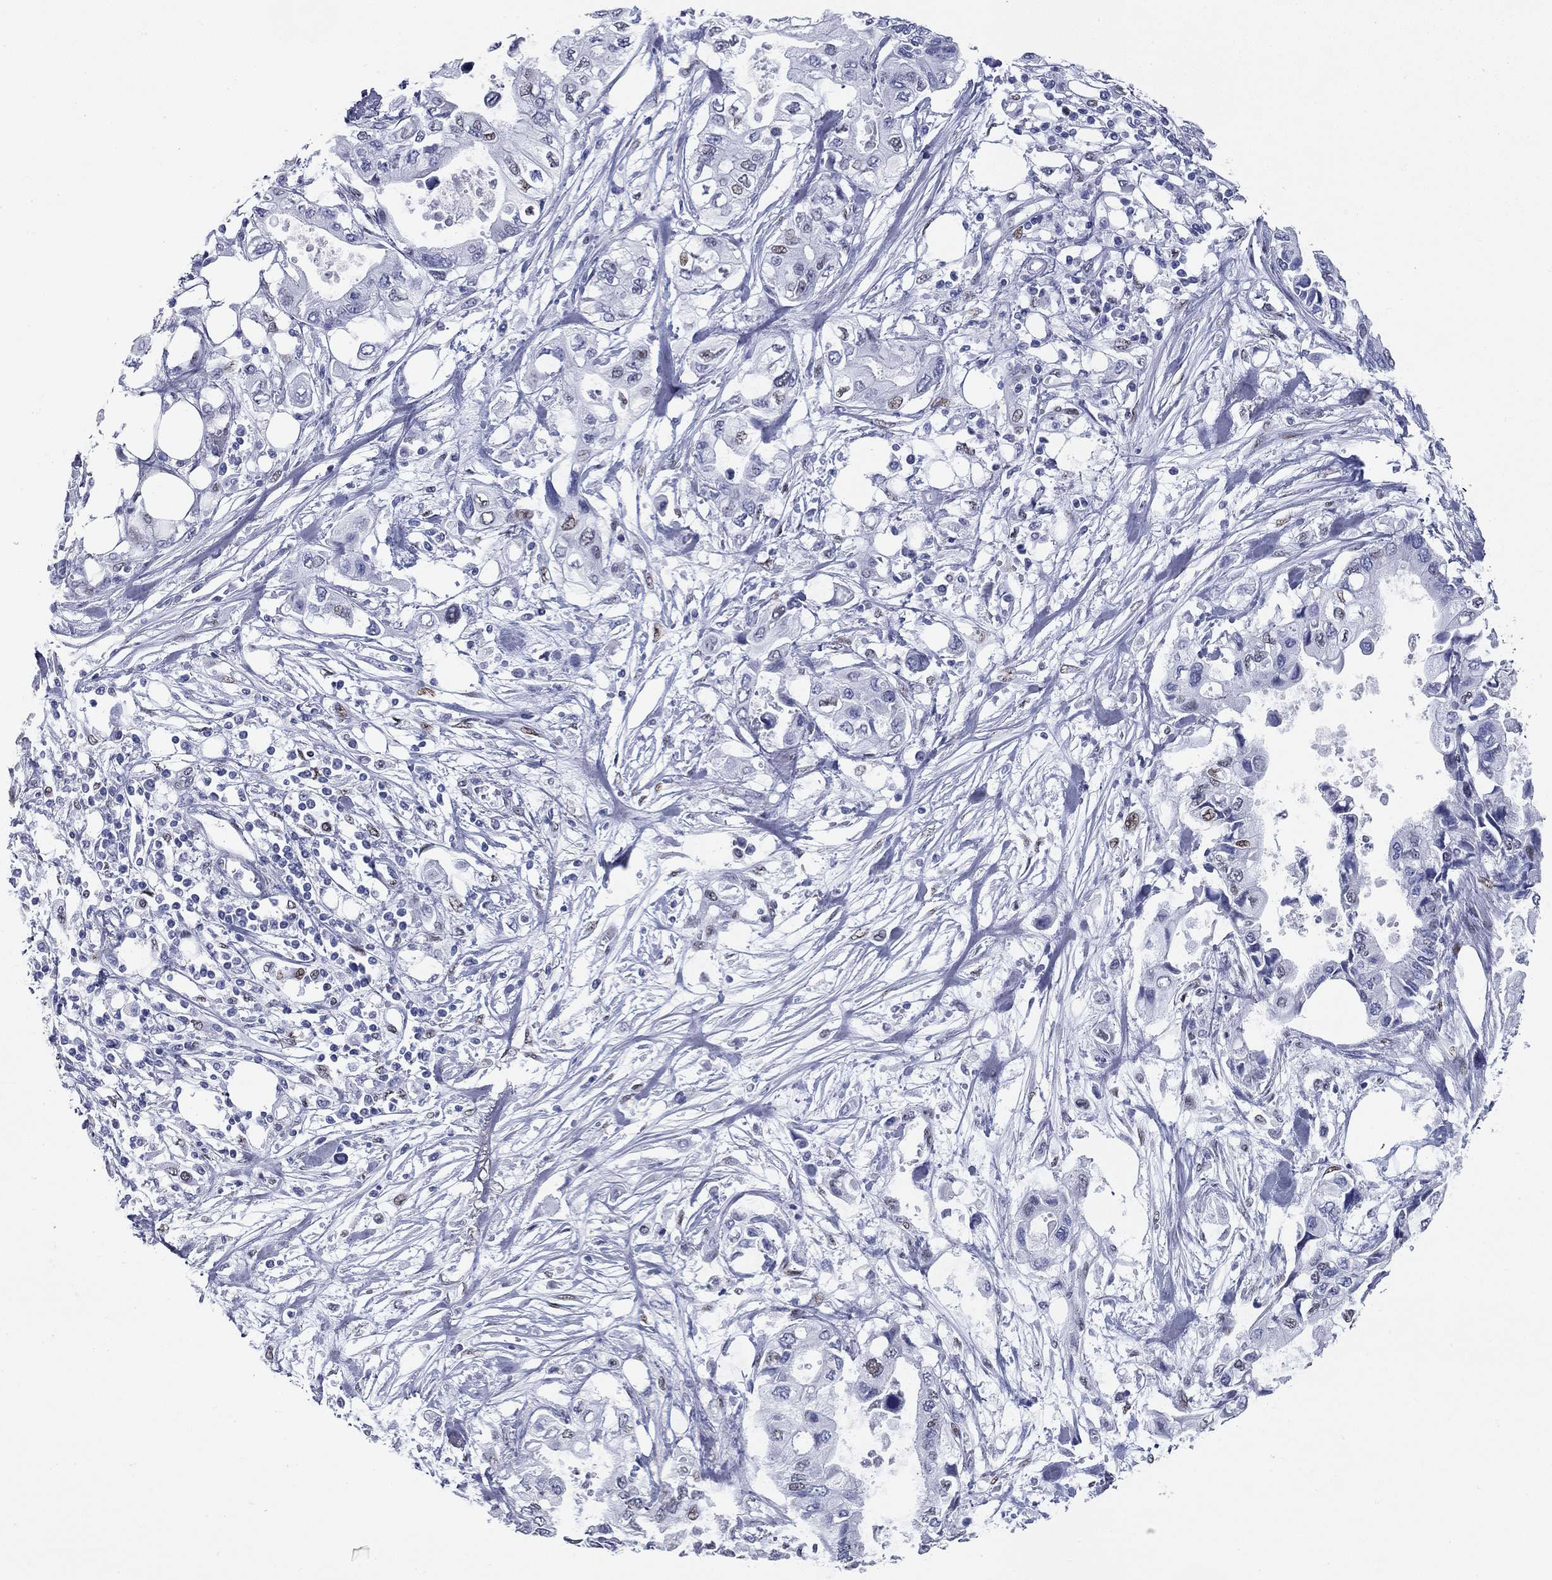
{"staining": {"intensity": "negative", "quantity": "none", "location": "none"}, "tissue": "pancreatic cancer", "cell_type": "Tumor cells", "image_type": "cancer", "snomed": [{"axis": "morphology", "description": "Adenocarcinoma, NOS"}, {"axis": "topography", "description": "Pancreas"}], "caption": "This image is of pancreatic adenocarcinoma stained with immunohistochemistry (IHC) to label a protein in brown with the nuclei are counter-stained blue. There is no expression in tumor cells.", "gene": "ASF1B", "patient": {"sex": "female", "age": 63}}